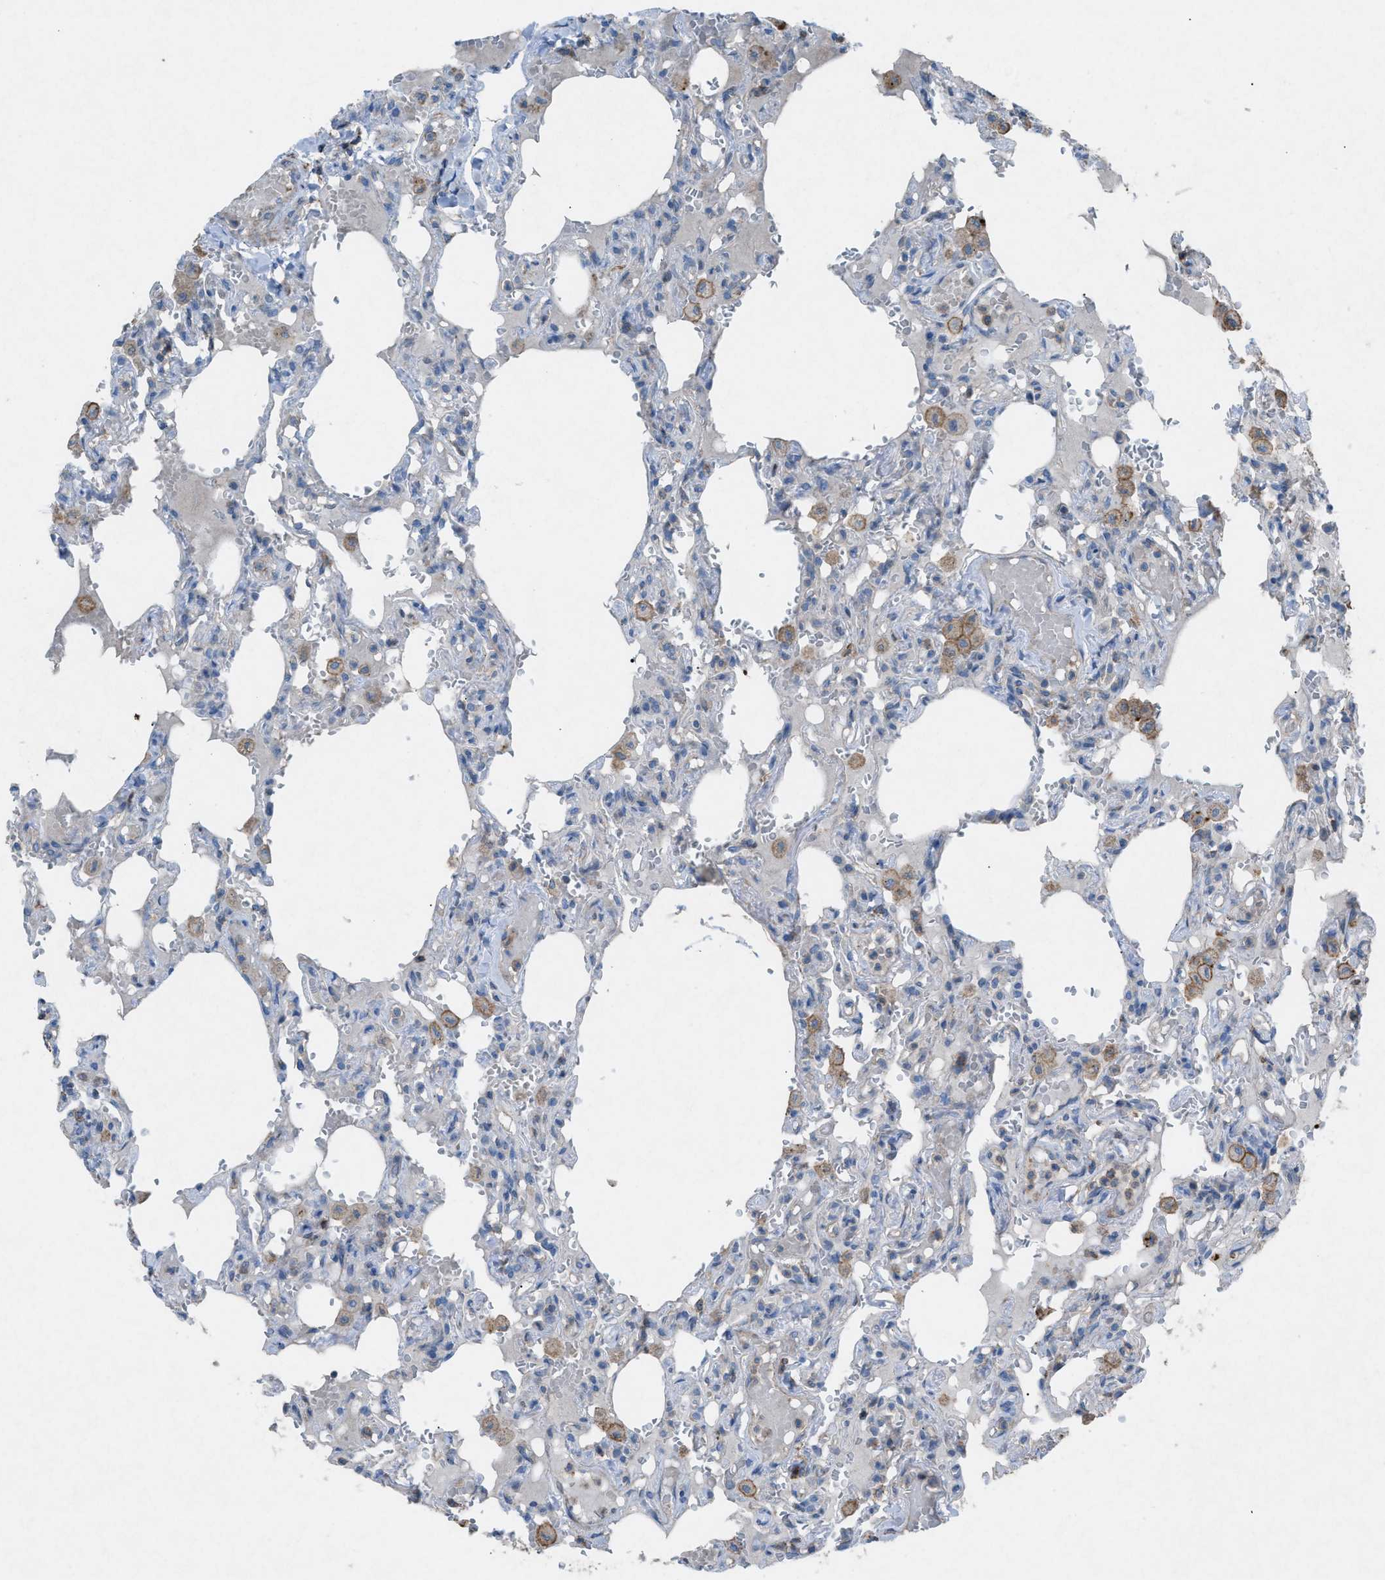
{"staining": {"intensity": "negative", "quantity": "none", "location": "none"}, "tissue": "lung", "cell_type": "Alveolar cells", "image_type": "normal", "snomed": [{"axis": "morphology", "description": "Normal tissue, NOS"}, {"axis": "topography", "description": "Lung"}], "caption": "Image shows no protein expression in alveolar cells of benign lung.", "gene": "NCK2", "patient": {"sex": "male", "age": 21}}